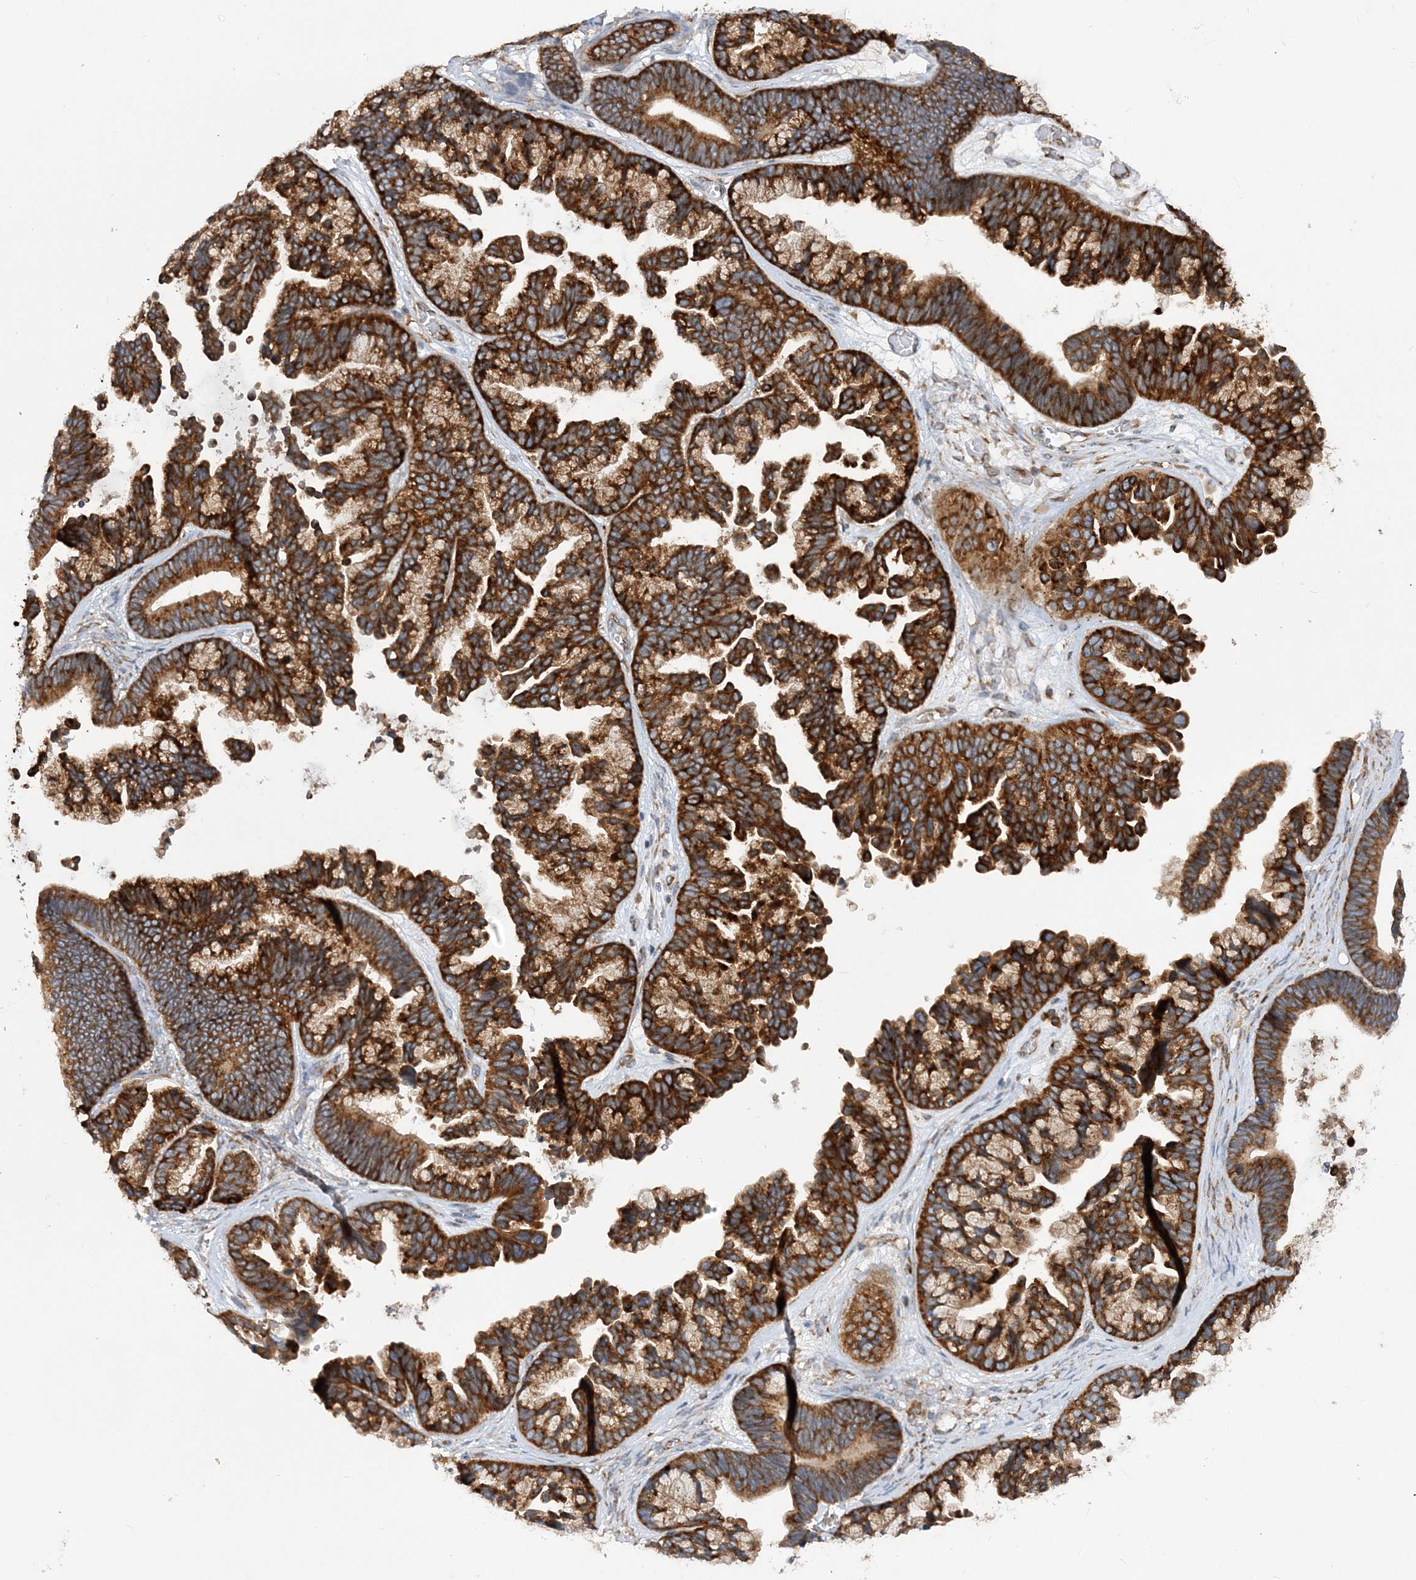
{"staining": {"intensity": "strong", "quantity": ">75%", "location": "cytoplasmic/membranous"}, "tissue": "ovarian cancer", "cell_type": "Tumor cells", "image_type": "cancer", "snomed": [{"axis": "morphology", "description": "Cystadenocarcinoma, serous, NOS"}, {"axis": "topography", "description": "Ovary"}], "caption": "Tumor cells show high levels of strong cytoplasmic/membranous staining in about >75% of cells in human ovarian serous cystadenocarcinoma.", "gene": "LARP4B", "patient": {"sex": "female", "age": 56}}